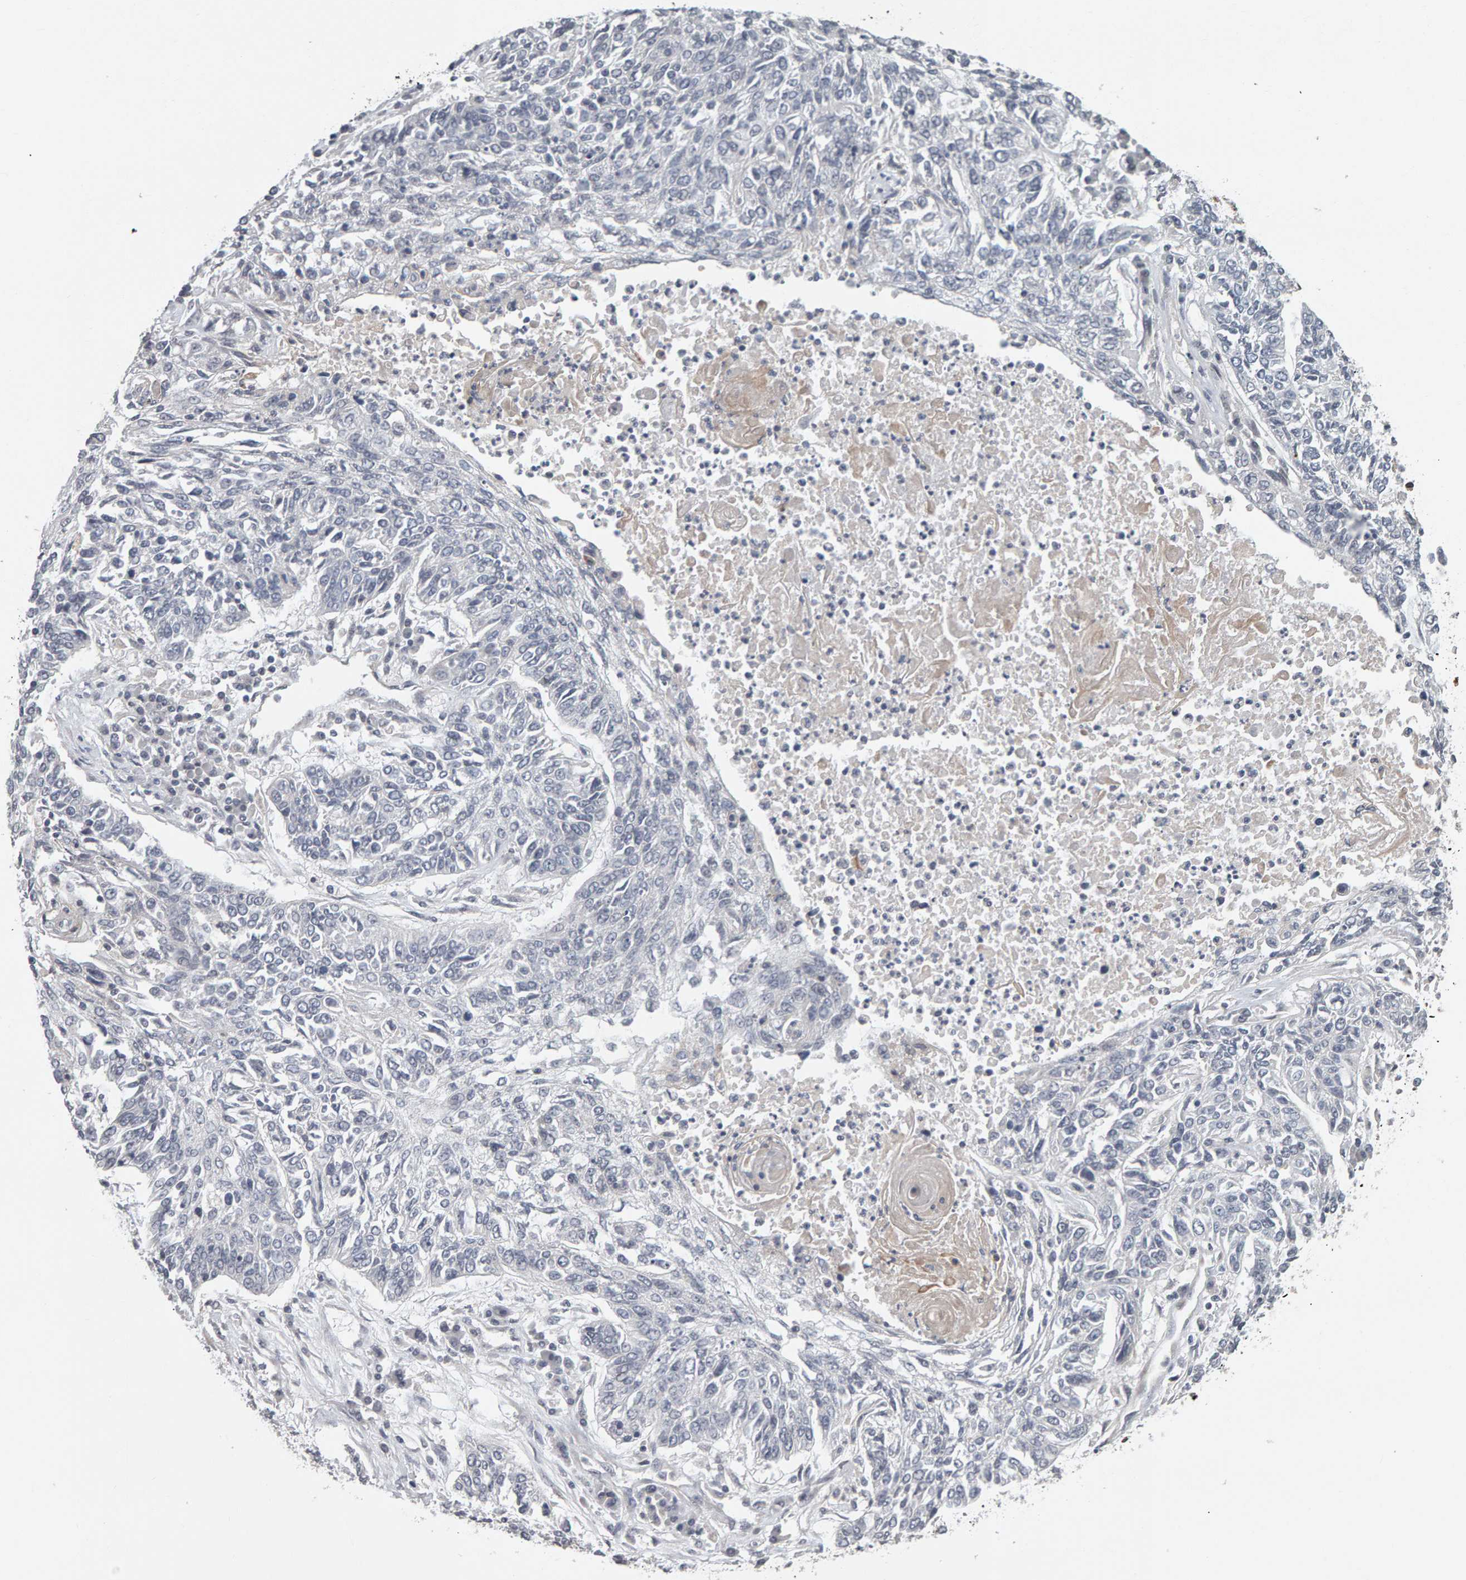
{"staining": {"intensity": "negative", "quantity": "none", "location": "none"}, "tissue": "lung cancer", "cell_type": "Tumor cells", "image_type": "cancer", "snomed": [{"axis": "morphology", "description": "Normal tissue, NOS"}, {"axis": "morphology", "description": "Squamous cell carcinoma, NOS"}, {"axis": "topography", "description": "Cartilage tissue"}, {"axis": "topography", "description": "Bronchus"}, {"axis": "topography", "description": "Lung"}], "caption": "Lung squamous cell carcinoma was stained to show a protein in brown. There is no significant positivity in tumor cells.", "gene": "TEFM", "patient": {"sex": "female", "age": 49}}